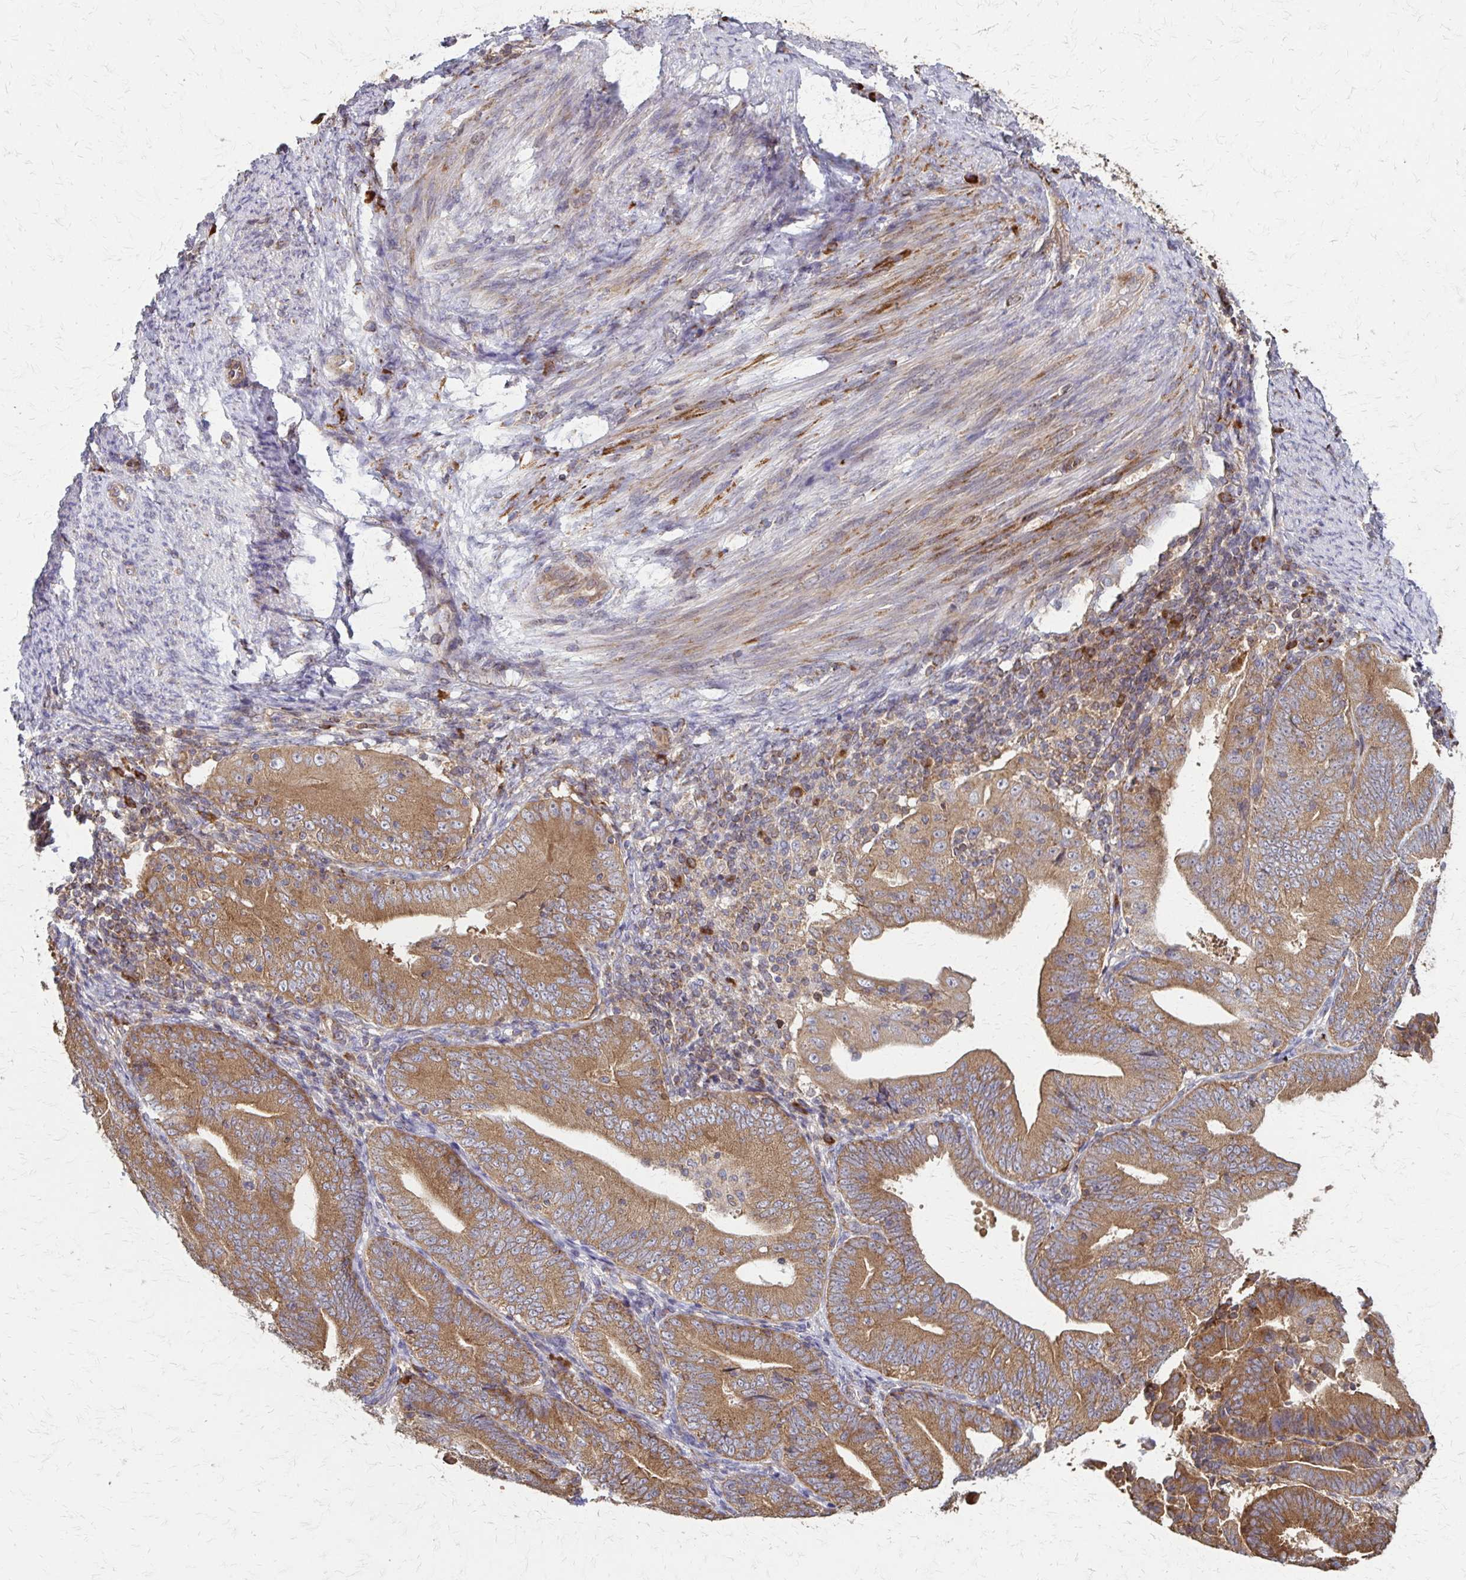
{"staining": {"intensity": "moderate", "quantity": ">75%", "location": "cytoplasmic/membranous"}, "tissue": "endometrial cancer", "cell_type": "Tumor cells", "image_type": "cancer", "snomed": [{"axis": "morphology", "description": "Adenocarcinoma, NOS"}, {"axis": "topography", "description": "Endometrium"}], "caption": "The histopathology image exhibits a brown stain indicating the presence of a protein in the cytoplasmic/membranous of tumor cells in endometrial cancer.", "gene": "EEF2", "patient": {"sex": "female", "age": 70}}